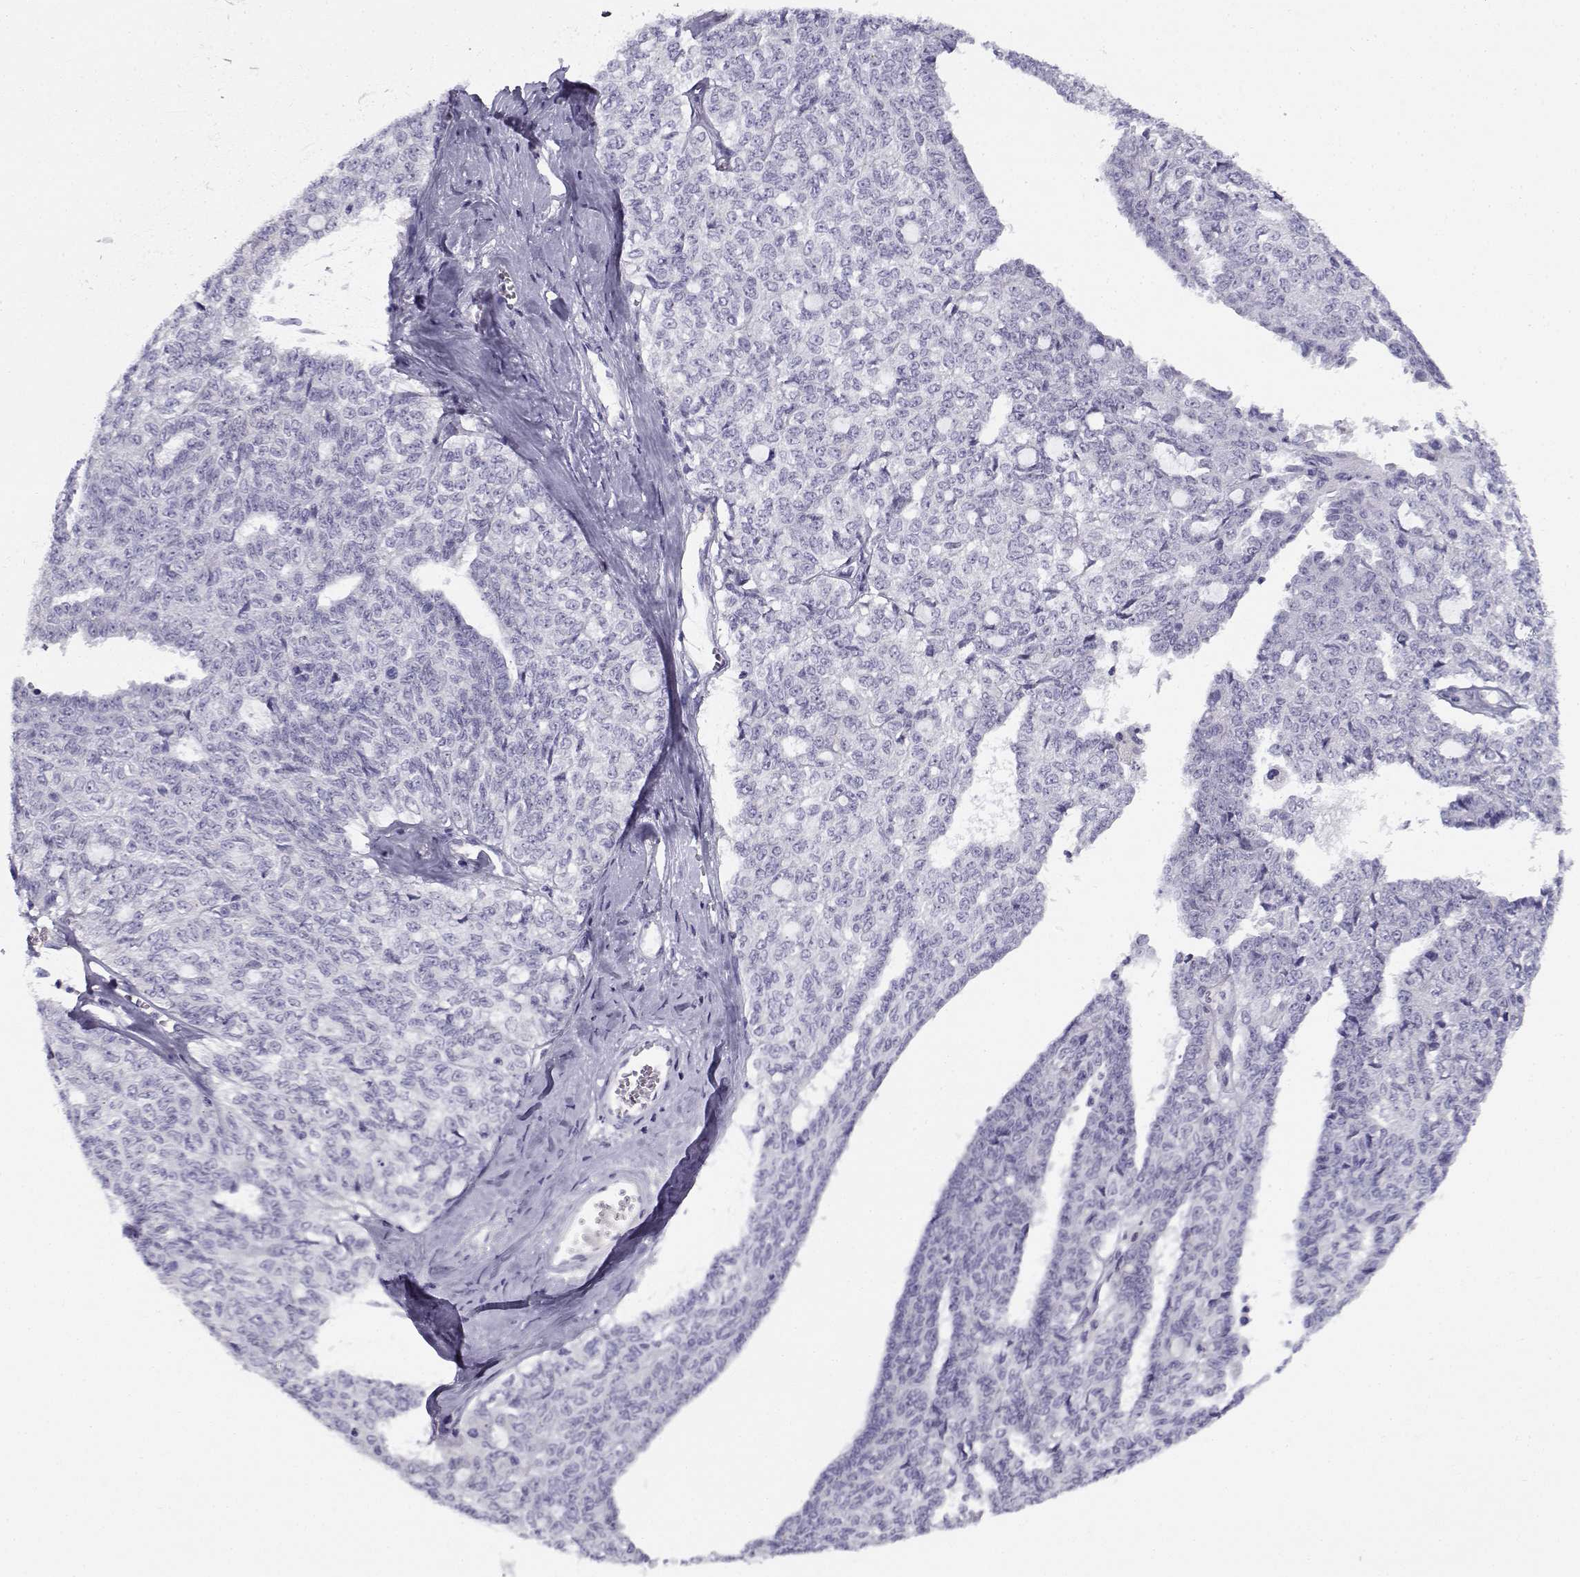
{"staining": {"intensity": "negative", "quantity": "none", "location": "none"}, "tissue": "ovarian cancer", "cell_type": "Tumor cells", "image_type": "cancer", "snomed": [{"axis": "morphology", "description": "Cystadenocarcinoma, serous, NOS"}, {"axis": "topography", "description": "Ovary"}], "caption": "Protein analysis of ovarian serous cystadenocarcinoma exhibits no significant staining in tumor cells. The staining was performed using DAB to visualize the protein expression in brown, while the nuclei were stained in blue with hematoxylin (Magnification: 20x).", "gene": "FAM166A", "patient": {"sex": "female", "age": 71}}